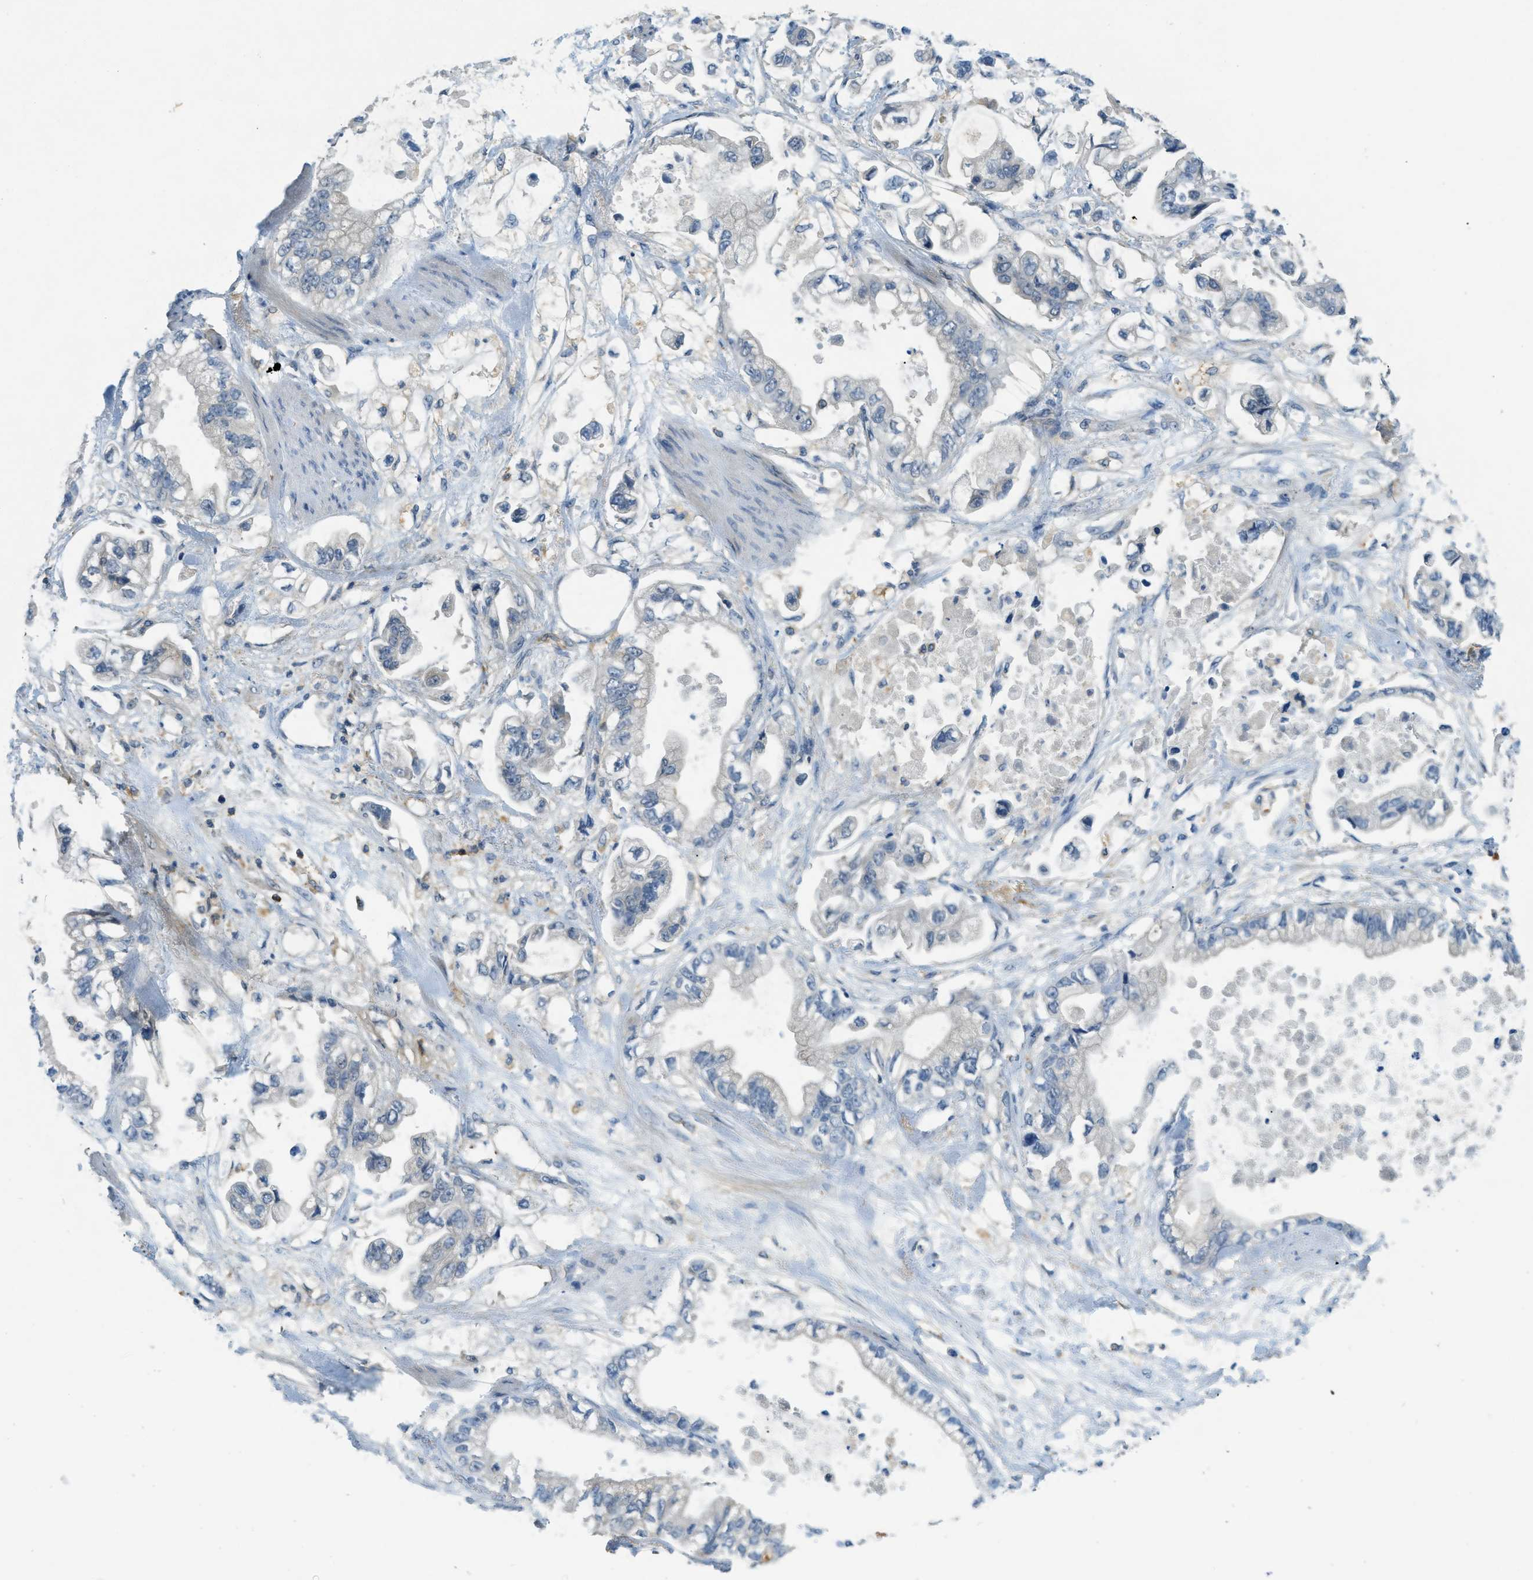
{"staining": {"intensity": "negative", "quantity": "none", "location": "none"}, "tissue": "stomach cancer", "cell_type": "Tumor cells", "image_type": "cancer", "snomed": [{"axis": "morphology", "description": "Normal tissue, NOS"}, {"axis": "morphology", "description": "Adenocarcinoma, NOS"}, {"axis": "topography", "description": "Stomach"}], "caption": "Immunohistochemical staining of adenocarcinoma (stomach) displays no significant expression in tumor cells.", "gene": "PLBD2", "patient": {"sex": "male", "age": 62}}